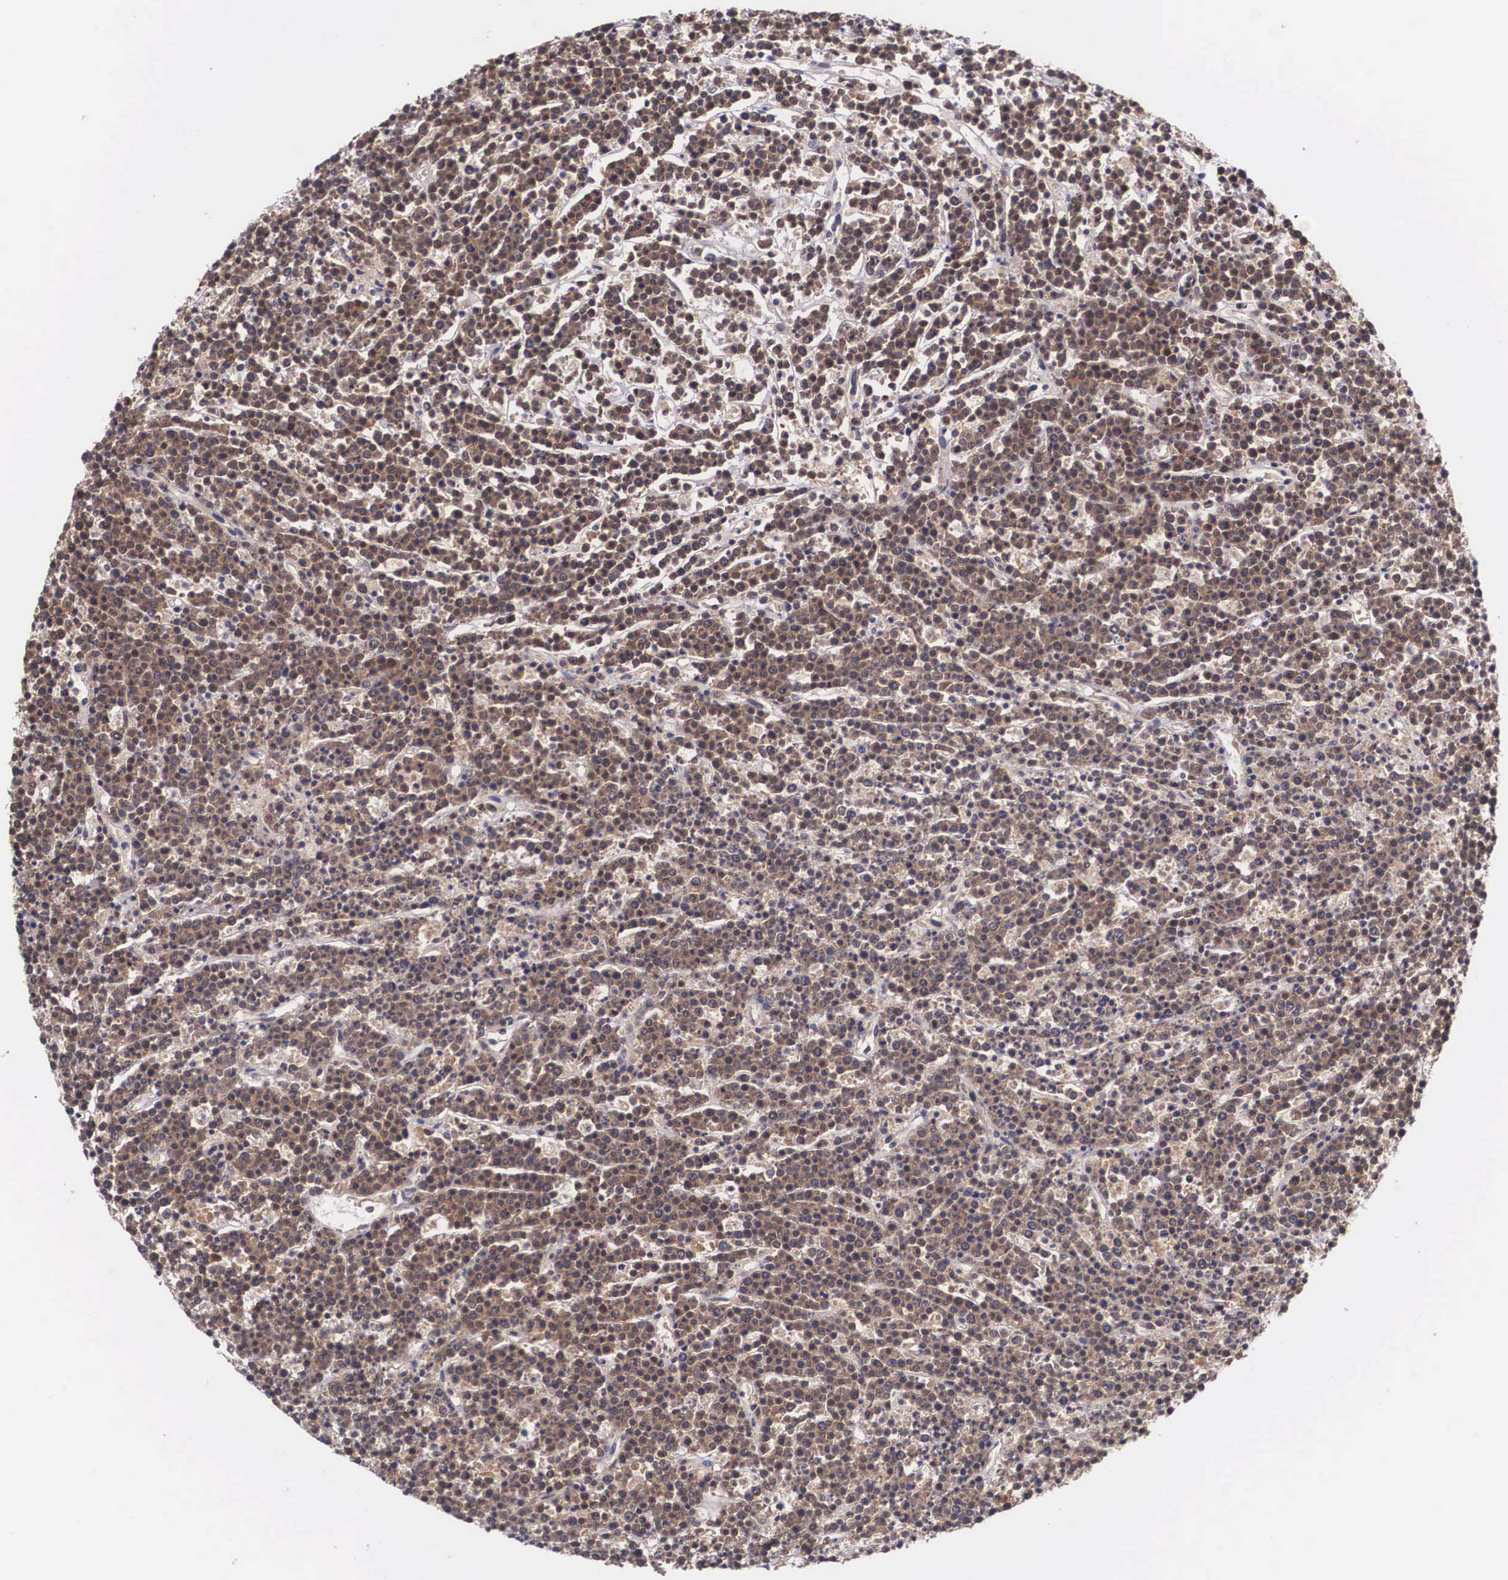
{"staining": {"intensity": "strong", "quantity": ">75%", "location": "cytoplasmic/membranous"}, "tissue": "lymphoma", "cell_type": "Tumor cells", "image_type": "cancer", "snomed": [{"axis": "morphology", "description": "Malignant lymphoma, non-Hodgkin's type, High grade"}, {"axis": "topography", "description": "Ovary"}], "caption": "Brown immunohistochemical staining in lymphoma demonstrates strong cytoplasmic/membranous expression in about >75% of tumor cells.", "gene": "IGBP1", "patient": {"sex": "female", "age": 56}}